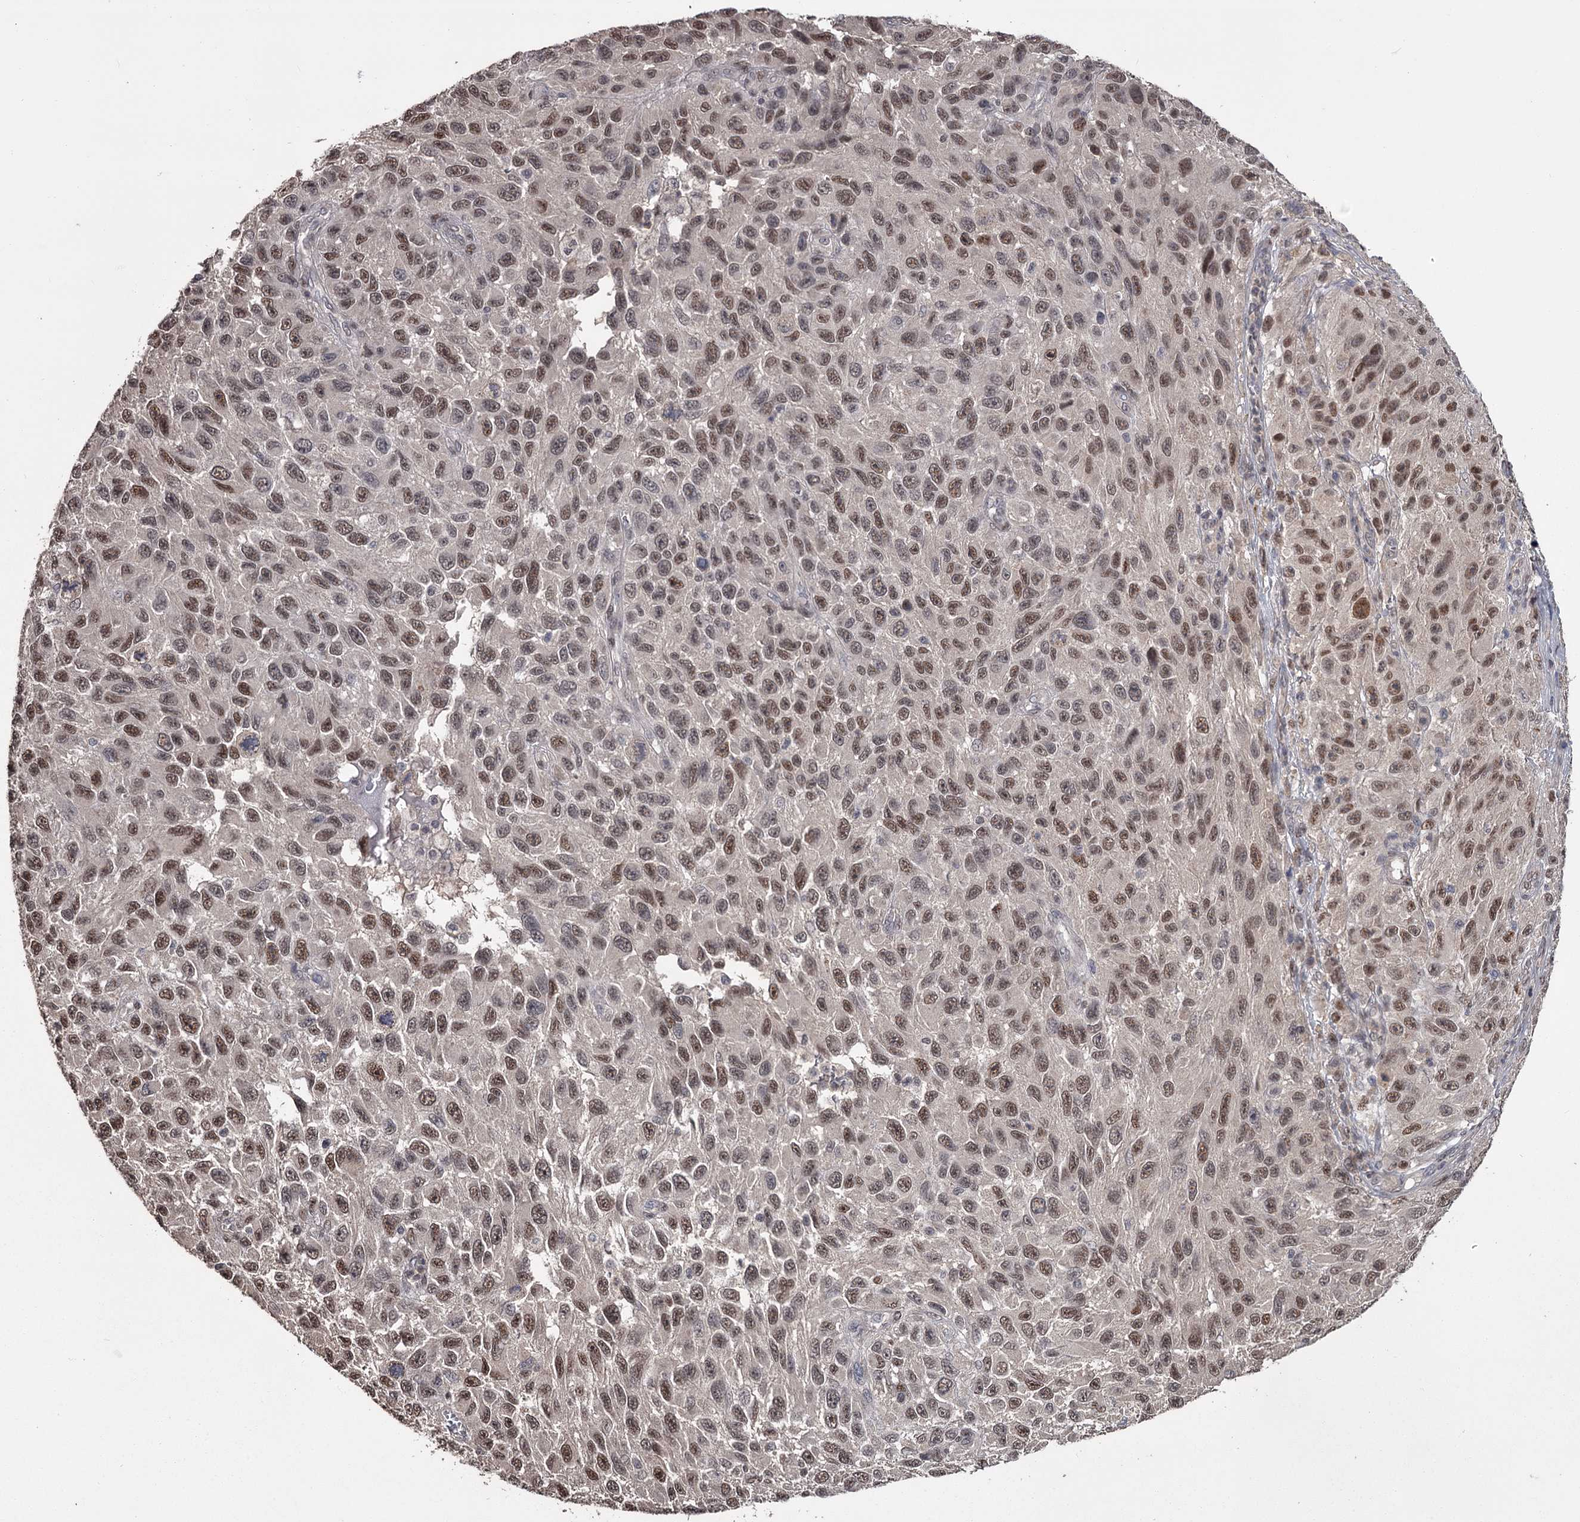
{"staining": {"intensity": "moderate", "quantity": ">75%", "location": "nuclear"}, "tissue": "melanoma", "cell_type": "Tumor cells", "image_type": "cancer", "snomed": [{"axis": "morphology", "description": "Malignant melanoma, NOS"}, {"axis": "topography", "description": "Skin"}], "caption": "Tumor cells reveal medium levels of moderate nuclear staining in about >75% of cells in human malignant melanoma.", "gene": "PRPF40B", "patient": {"sex": "female", "age": 96}}